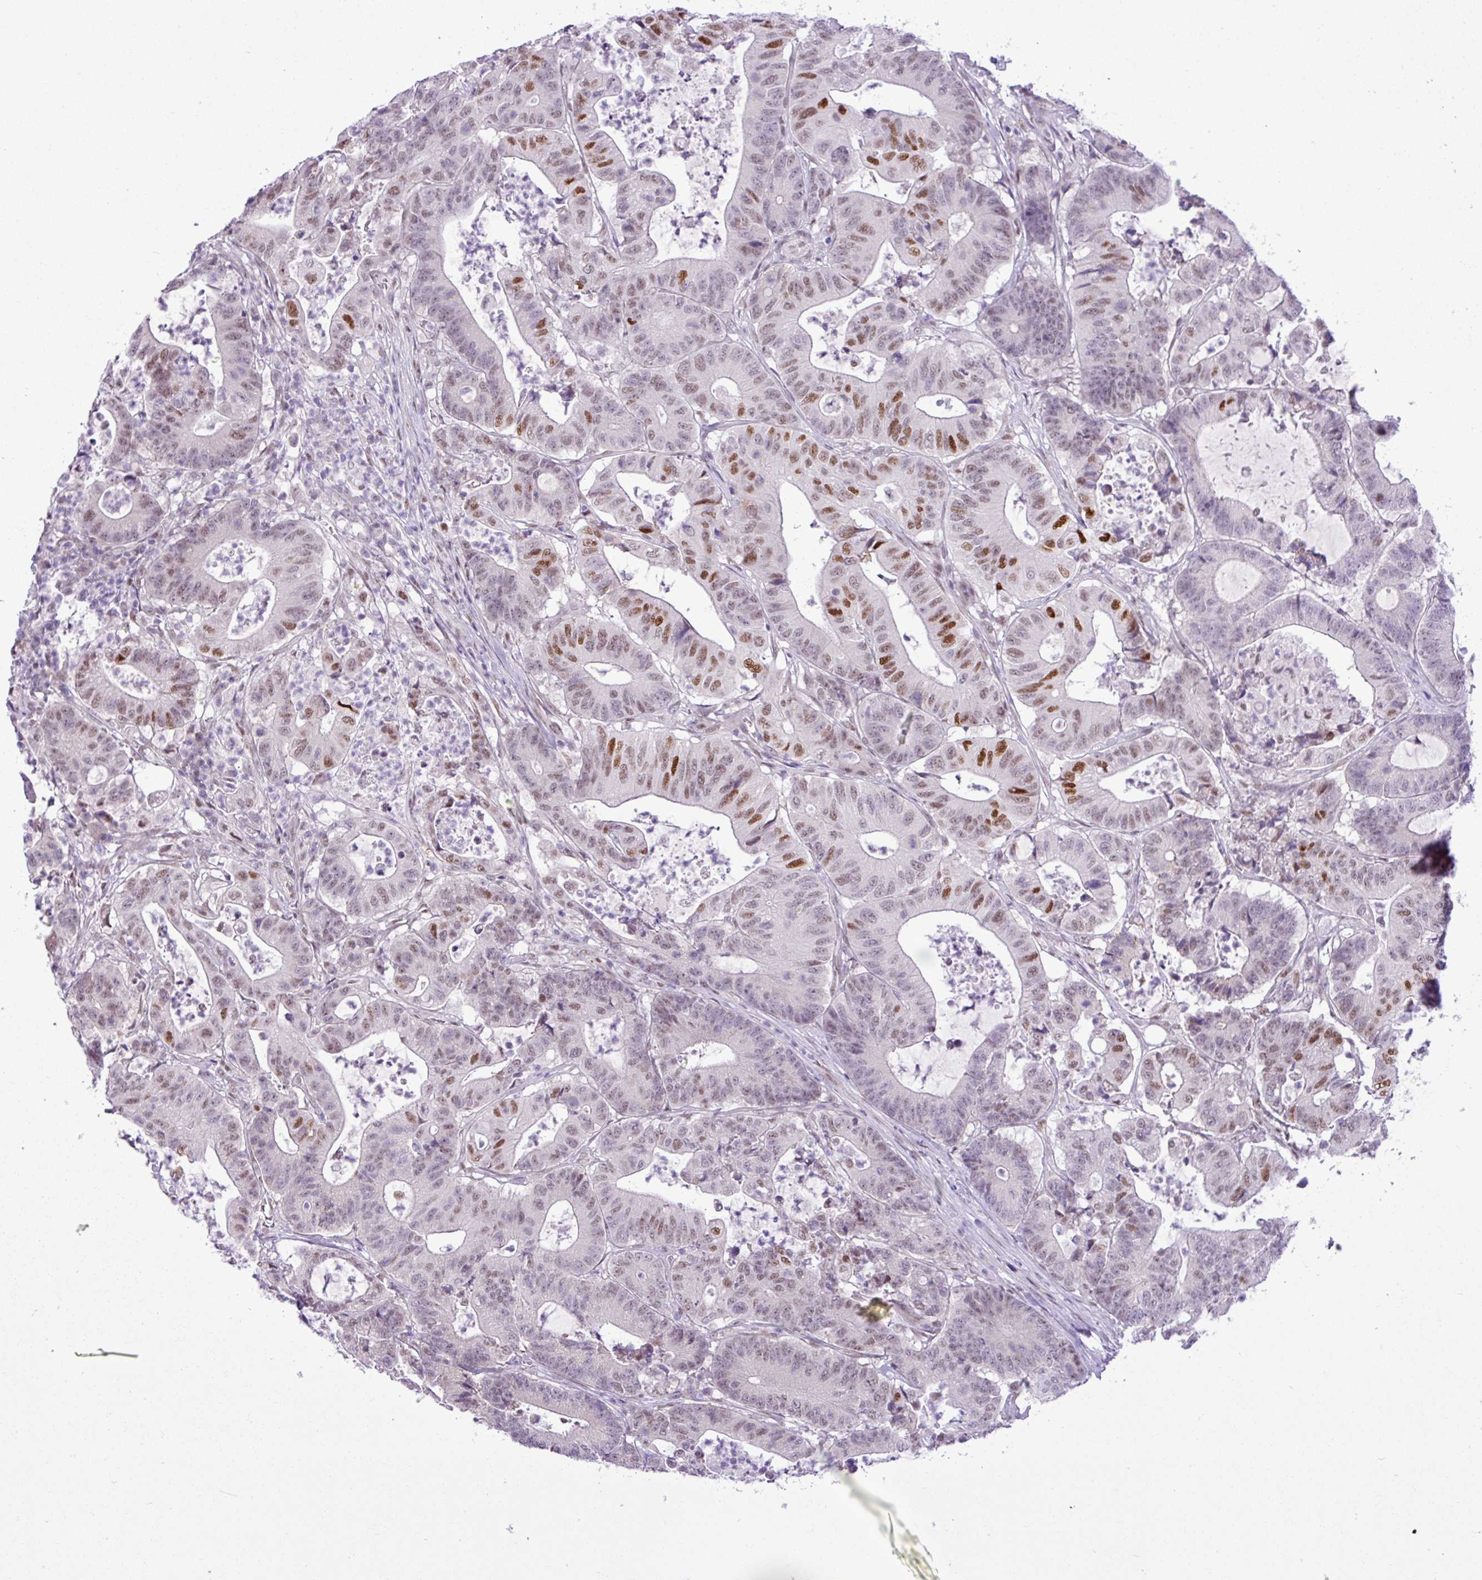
{"staining": {"intensity": "moderate", "quantity": "25%-75%", "location": "nuclear"}, "tissue": "colorectal cancer", "cell_type": "Tumor cells", "image_type": "cancer", "snomed": [{"axis": "morphology", "description": "Adenocarcinoma, NOS"}, {"axis": "topography", "description": "Colon"}], "caption": "About 25%-75% of tumor cells in human colorectal cancer (adenocarcinoma) show moderate nuclear protein staining as visualized by brown immunohistochemical staining.", "gene": "ELOA2", "patient": {"sex": "female", "age": 84}}